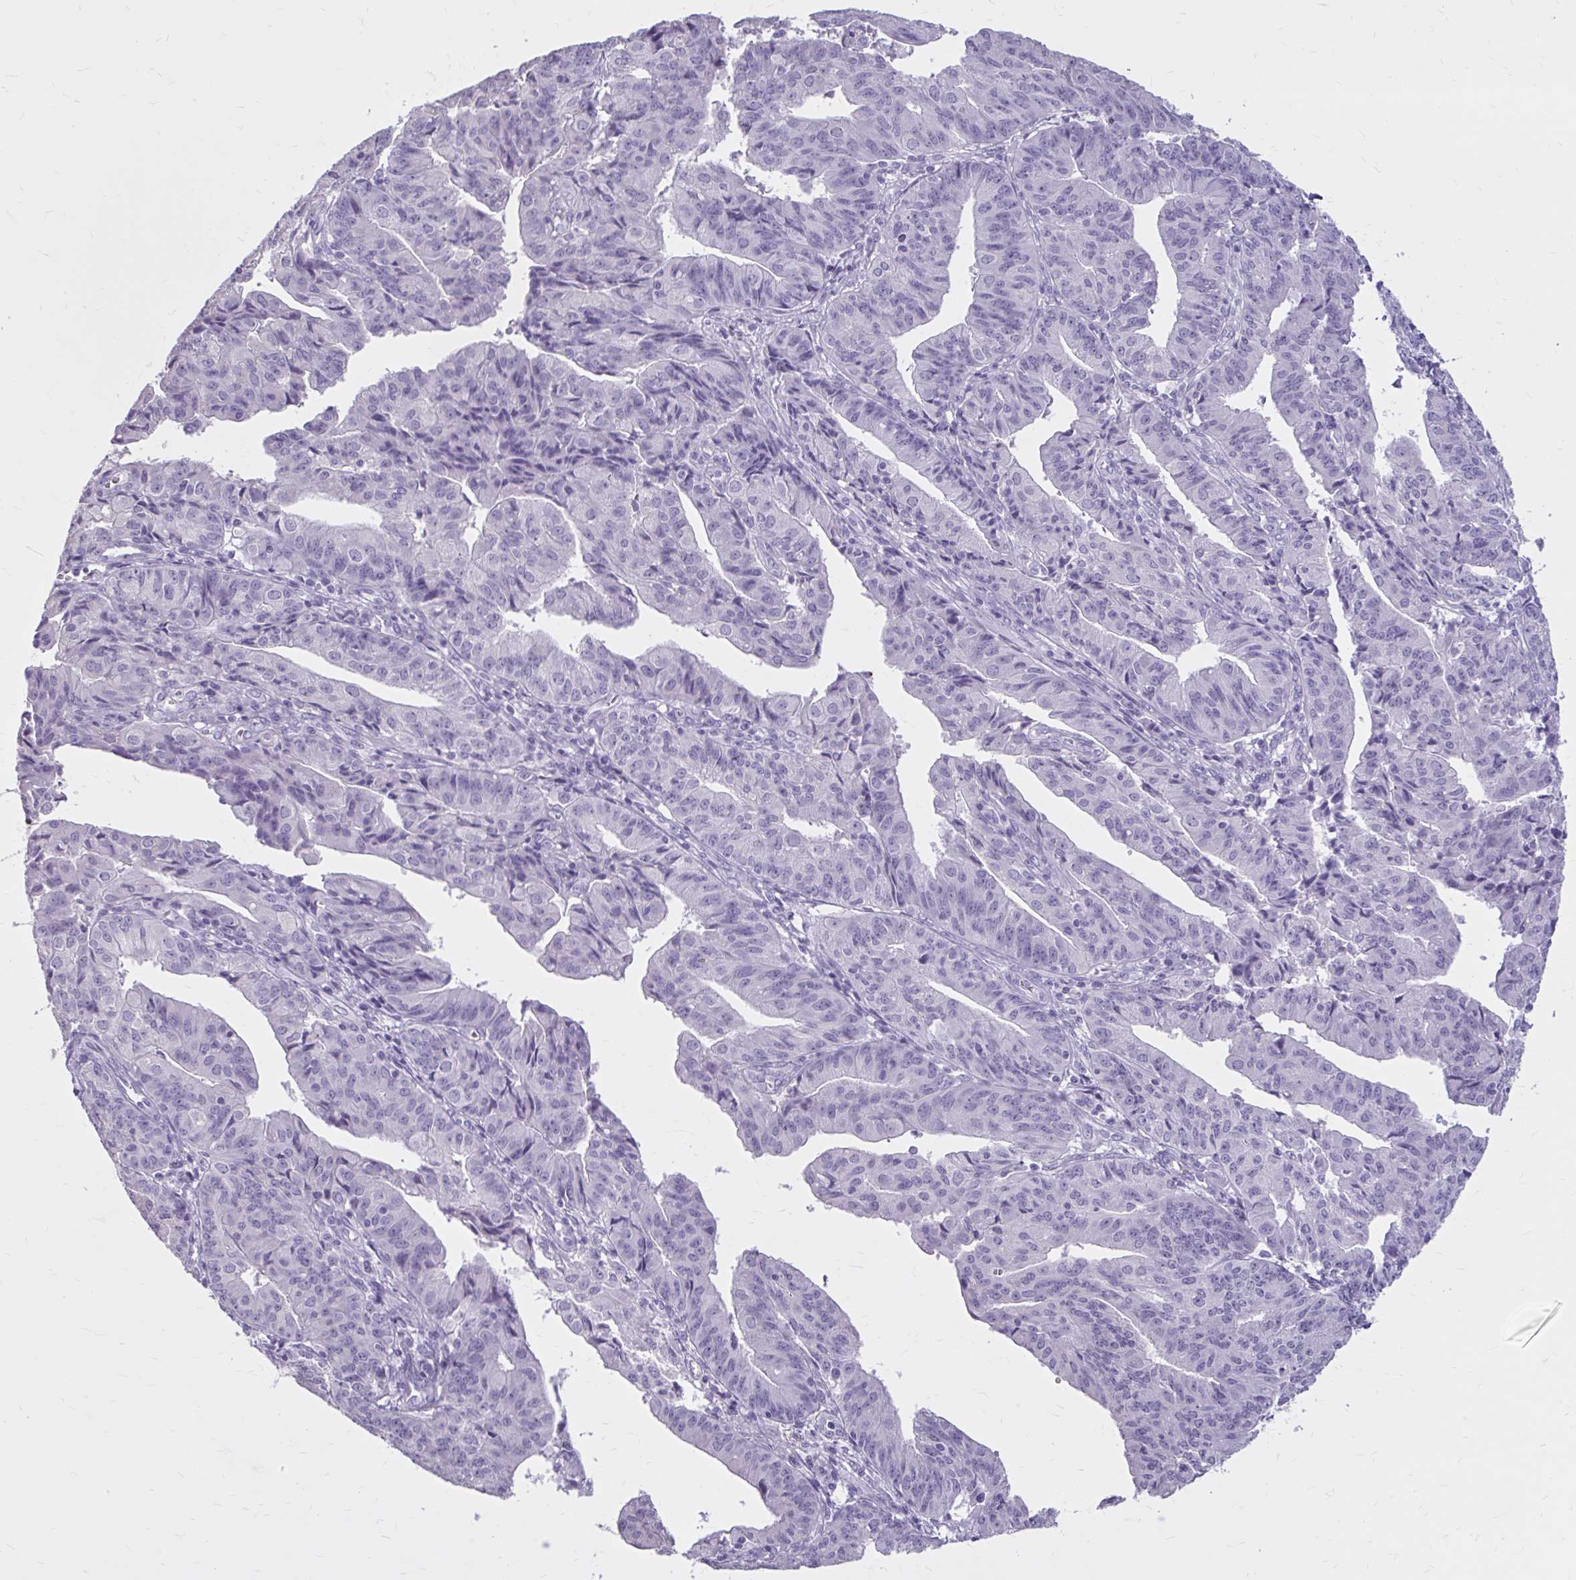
{"staining": {"intensity": "negative", "quantity": "none", "location": "none"}, "tissue": "endometrial cancer", "cell_type": "Tumor cells", "image_type": "cancer", "snomed": [{"axis": "morphology", "description": "Adenocarcinoma, NOS"}, {"axis": "topography", "description": "Endometrium"}], "caption": "DAB (3,3'-diaminobenzidine) immunohistochemical staining of human endometrial cancer shows no significant expression in tumor cells.", "gene": "OR4B1", "patient": {"sex": "female", "age": 56}}